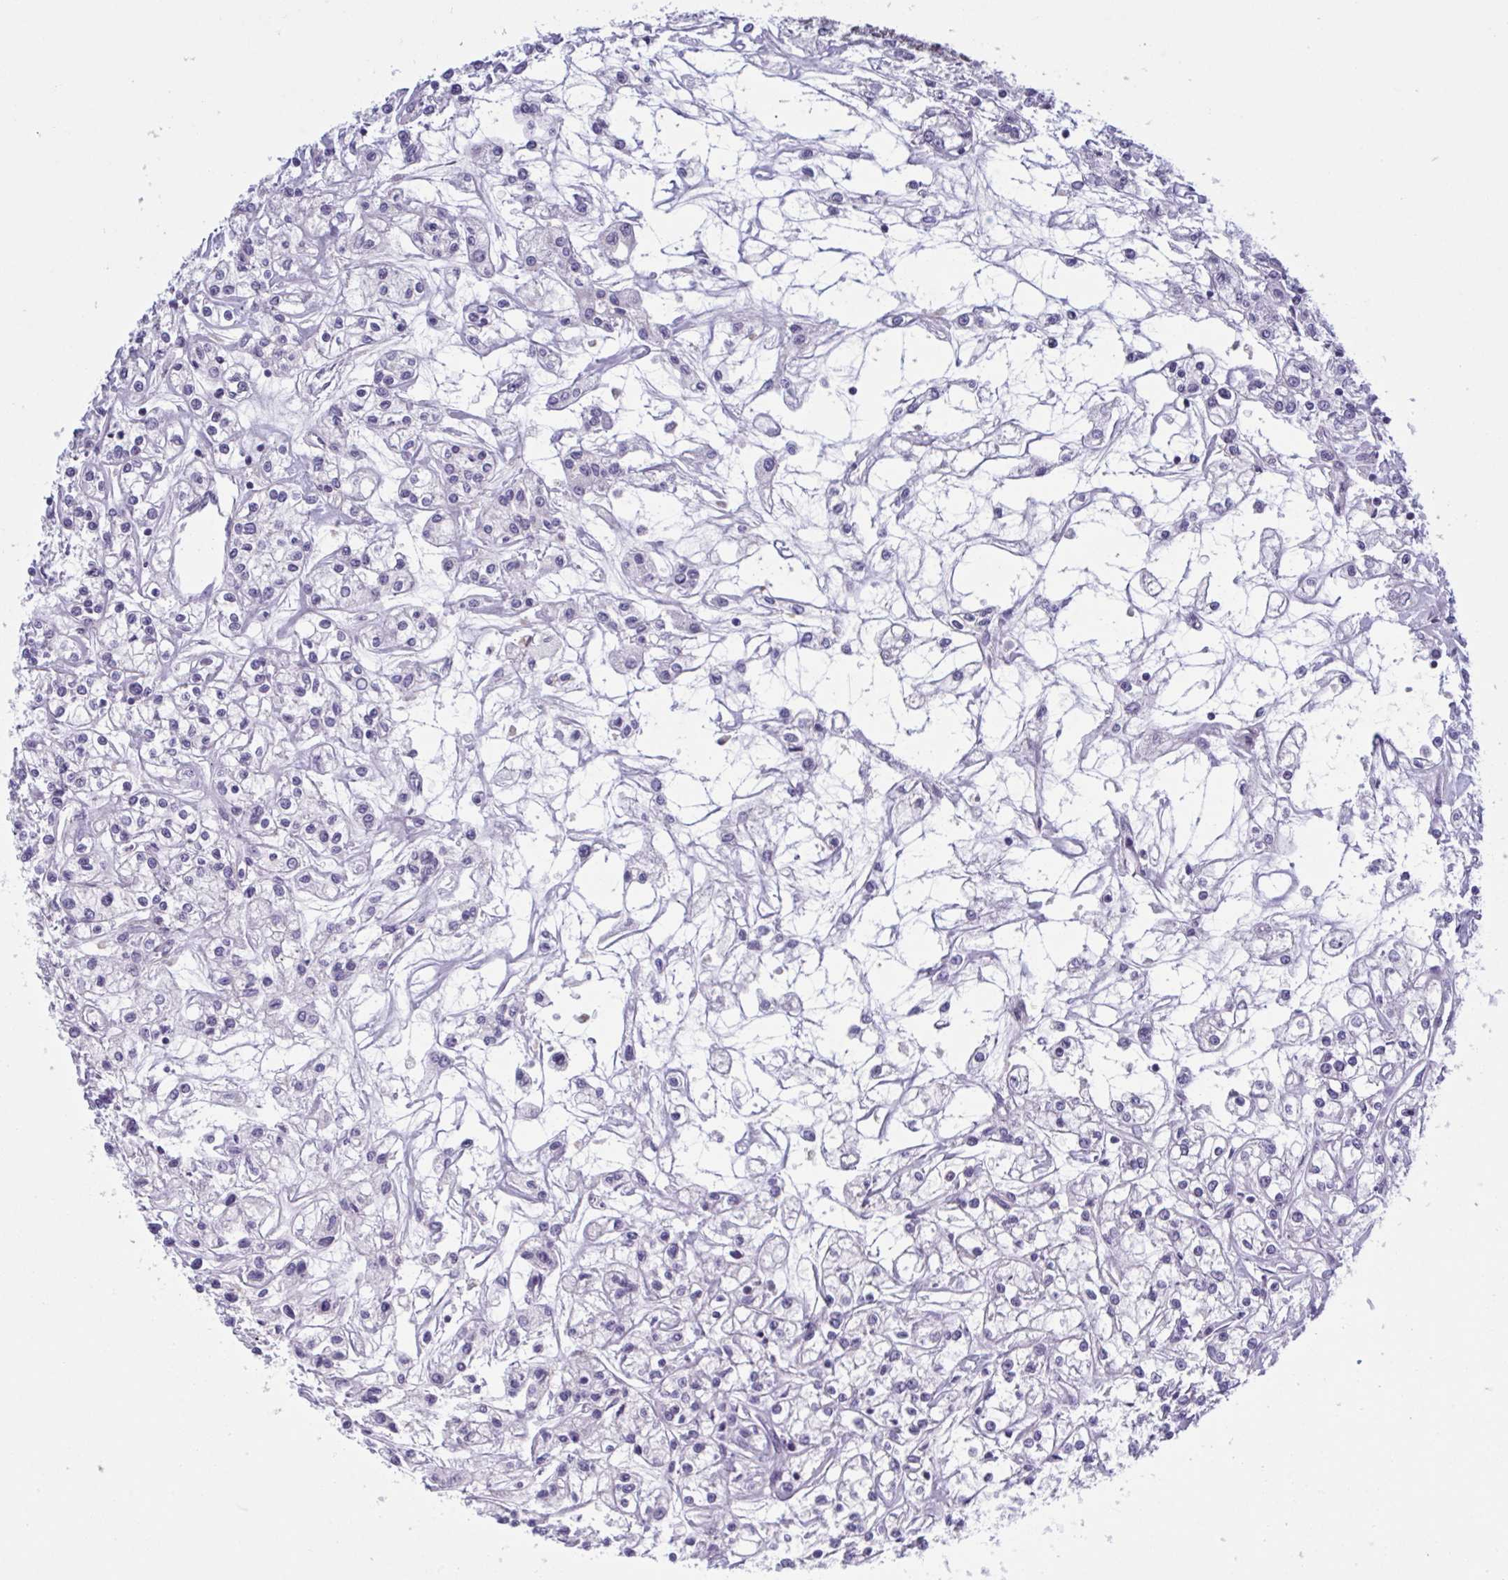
{"staining": {"intensity": "negative", "quantity": "none", "location": "none"}, "tissue": "renal cancer", "cell_type": "Tumor cells", "image_type": "cancer", "snomed": [{"axis": "morphology", "description": "Adenocarcinoma, NOS"}, {"axis": "topography", "description": "Kidney"}], "caption": "Tumor cells are negative for protein expression in human renal cancer. (Stains: DAB immunohistochemistry with hematoxylin counter stain, Microscopy: brightfield microscopy at high magnification).", "gene": "HSD11B2", "patient": {"sex": "female", "age": 59}}